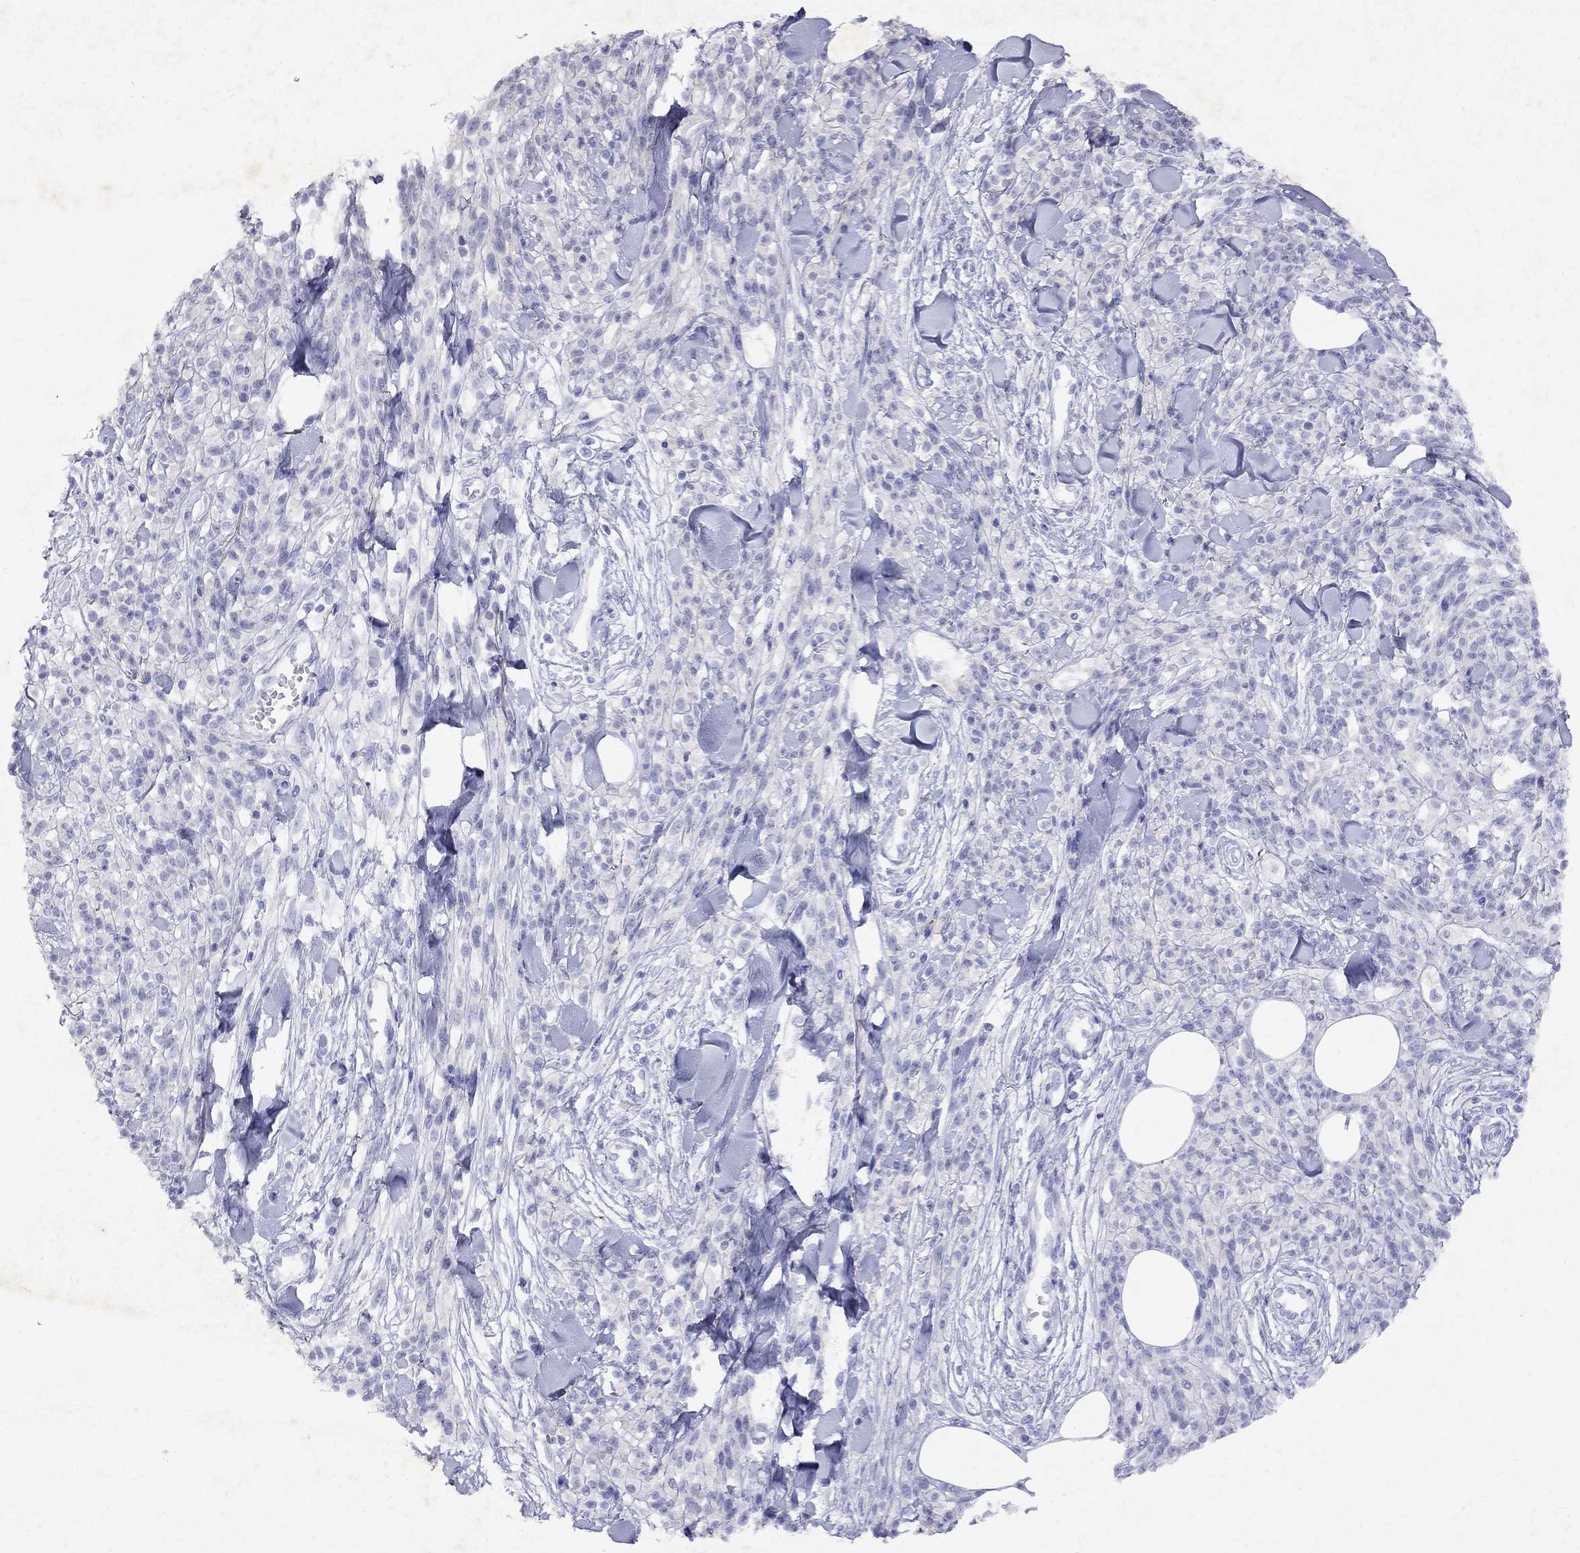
{"staining": {"intensity": "negative", "quantity": "none", "location": "none"}, "tissue": "melanoma", "cell_type": "Tumor cells", "image_type": "cancer", "snomed": [{"axis": "morphology", "description": "Malignant melanoma, NOS"}, {"axis": "topography", "description": "Skin"}, {"axis": "topography", "description": "Skin of trunk"}], "caption": "The immunohistochemistry photomicrograph has no significant positivity in tumor cells of malignant melanoma tissue.", "gene": "GNAT3", "patient": {"sex": "male", "age": 74}}